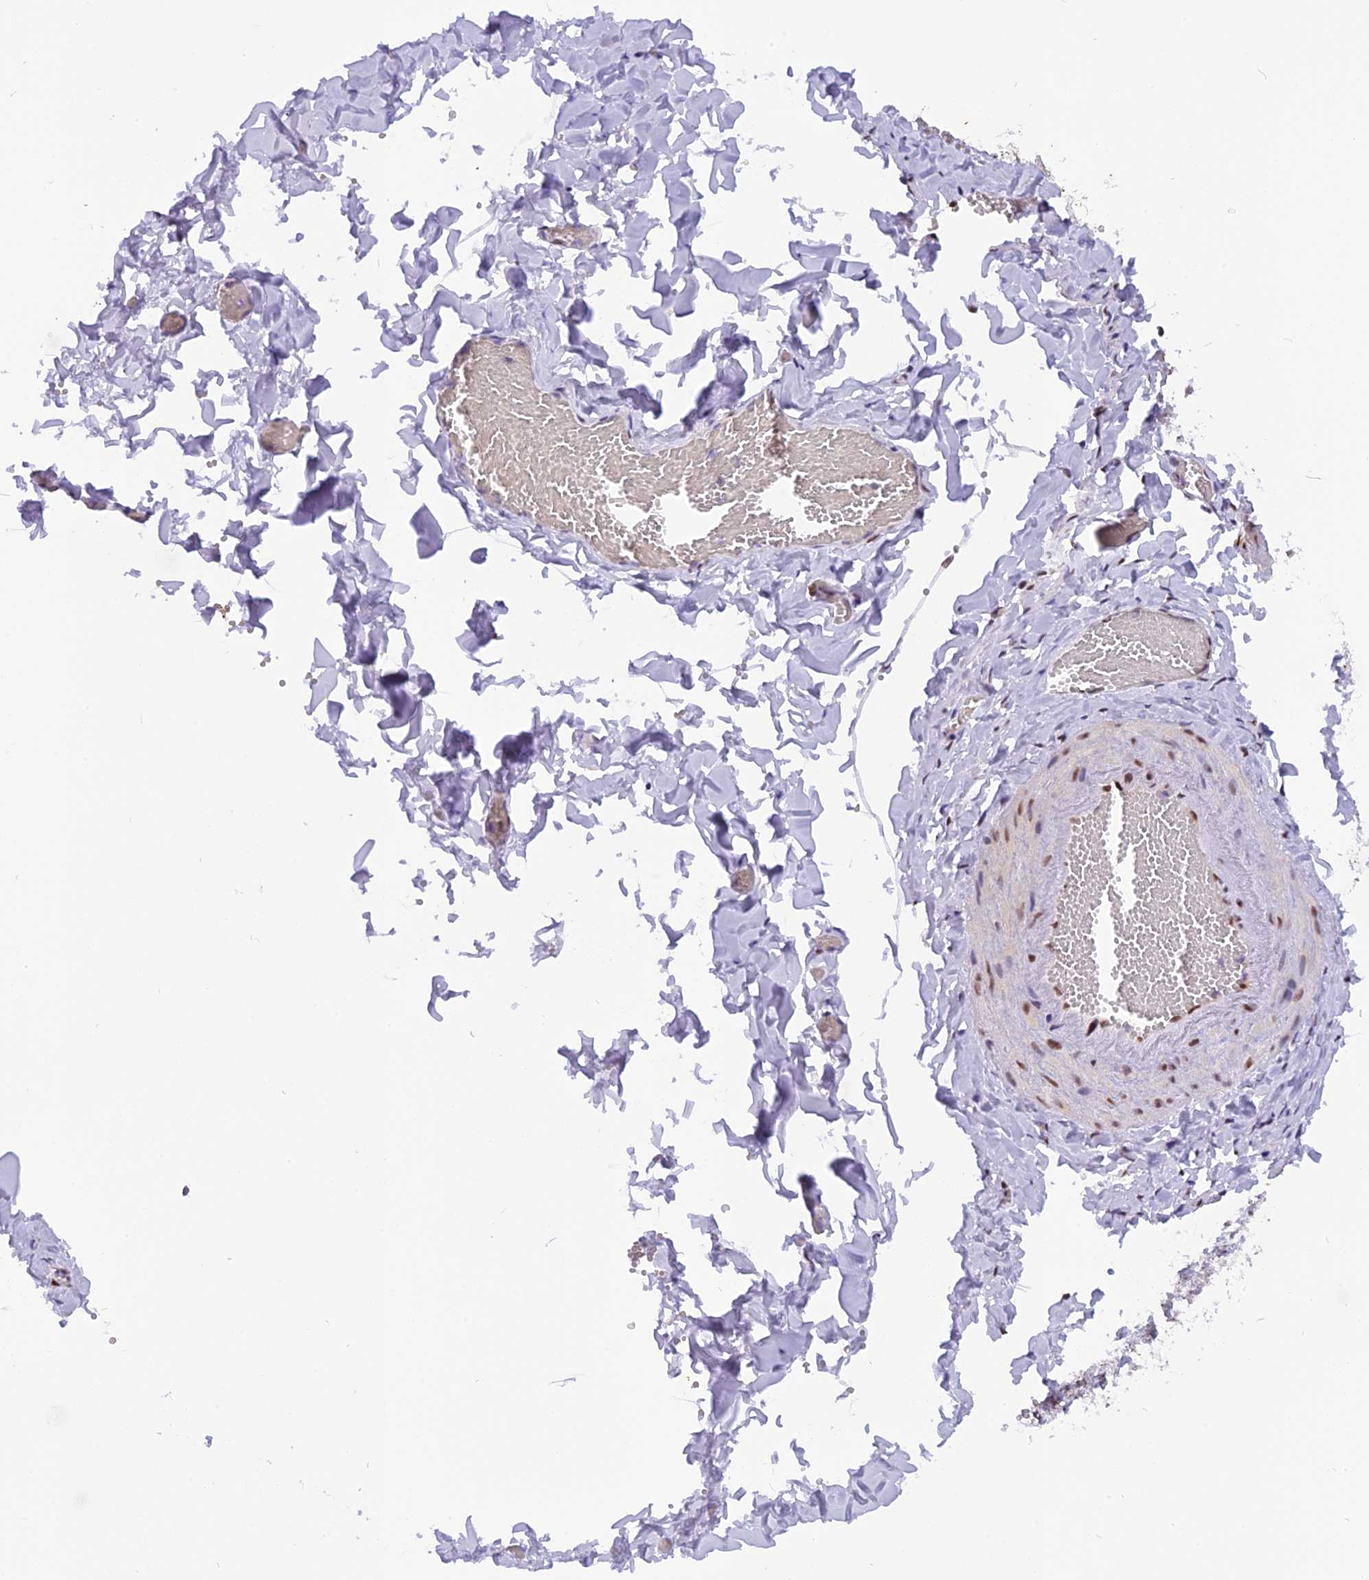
{"staining": {"intensity": "moderate", "quantity": ">75%", "location": "nuclear"}, "tissue": "adipose tissue", "cell_type": "Adipocytes", "image_type": "normal", "snomed": [{"axis": "morphology", "description": "Normal tissue, NOS"}, {"axis": "topography", "description": "Gallbladder"}, {"axis": "topography", "description": "Peripheral nerve tissue"}], "caption": "Adipose tissue stained with DAB immunohistochemistry exhibits medium levels of moderate nuclear positivity in about >75% of adipocytes.", "gene": "IRF2BP1", "patient": {"sex": "male", "age": 38}}